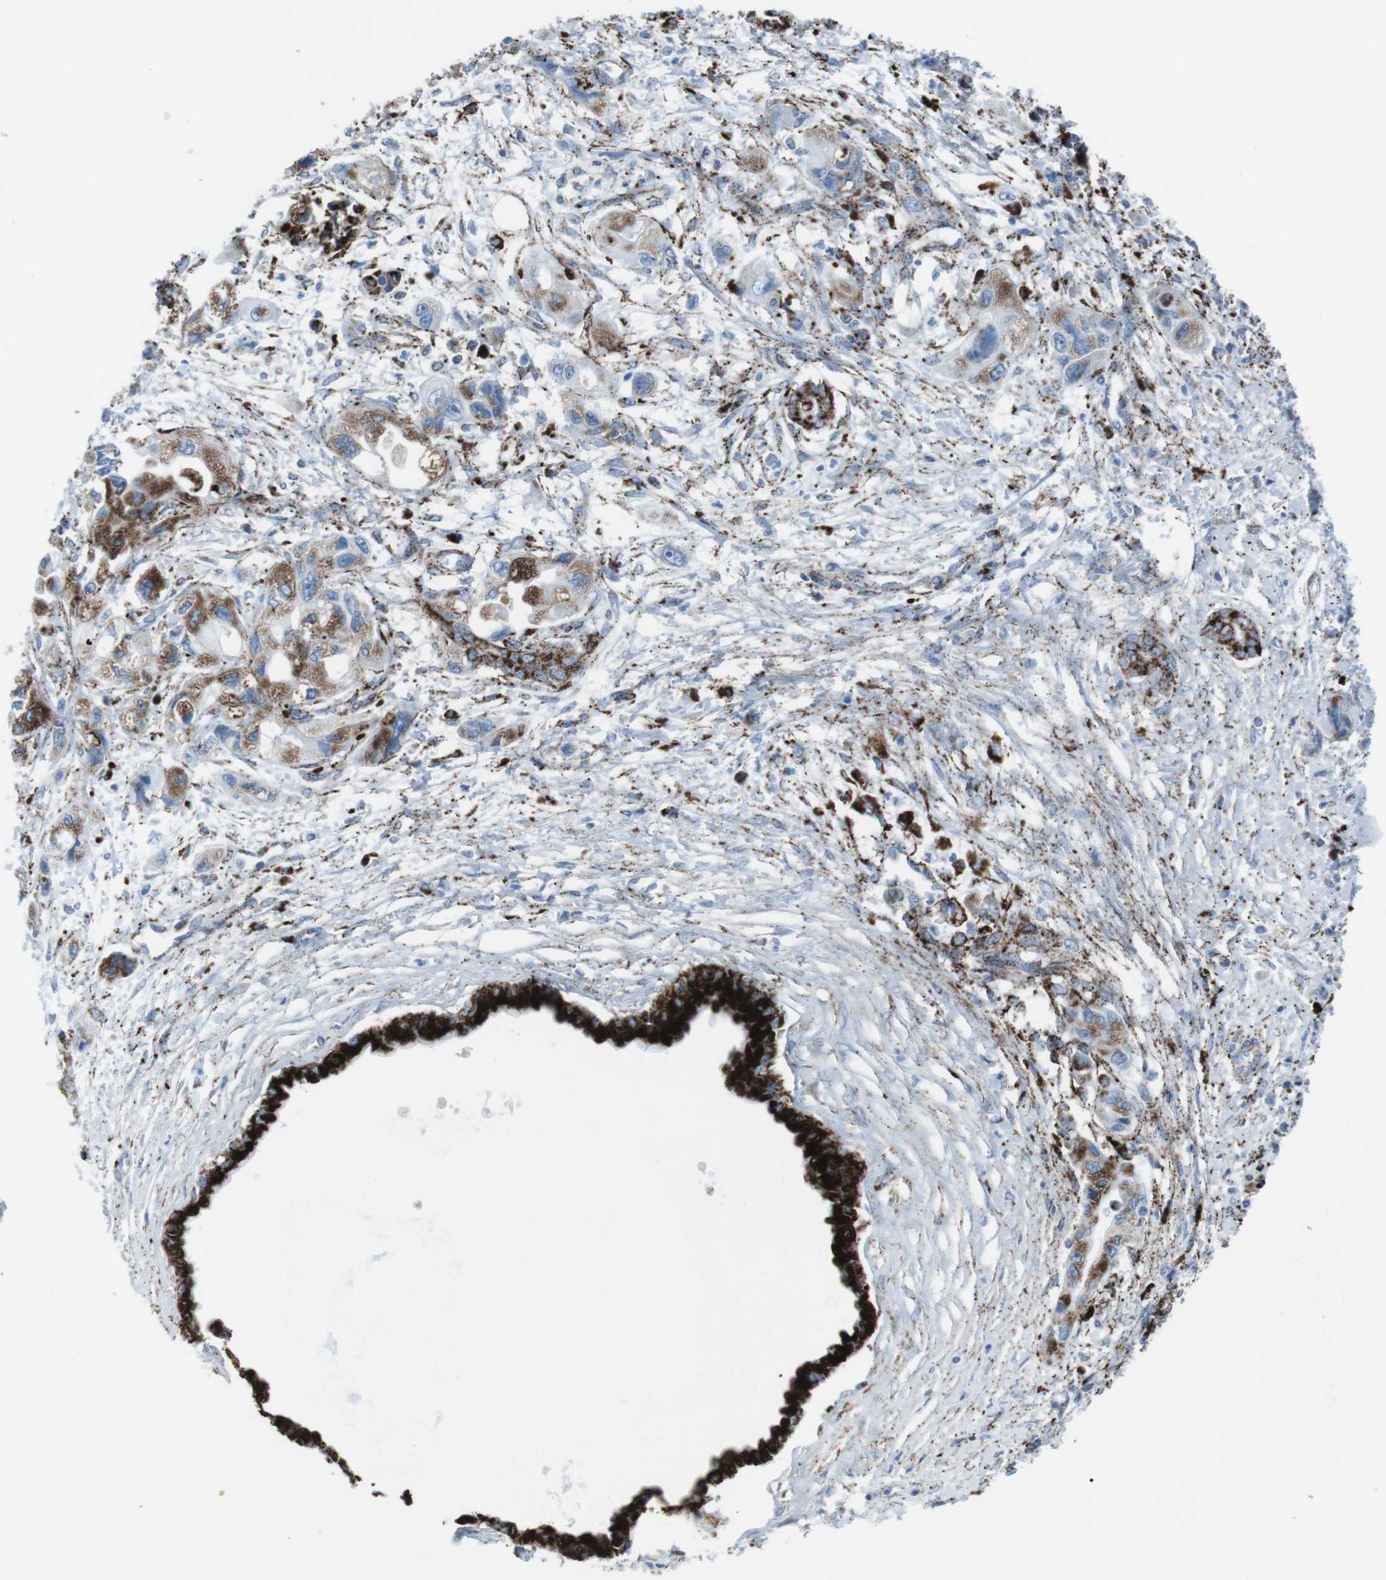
{"staining": {"intensity": "strong", "quantity": ">75%", "location": "cytoplasmic/membranous"}, "tissue": "pancreatic cancer", "cell_type": "Tumor cells", "image_type": "cancer", "snomed": [{"axis": "morphology", "description": "Adenocarcinoma, NOS"}, {"axis": "topography", "description": "Pancreas"}], "caption": "Brown immunohistochemical staining in human adenocarcinoma (pancreatic) exhibits strong cytoplasmic/membranous expression in approximately >75% of tumor cells.", "gene": "SCARB2", "patient": {"sex": "male", "age": 56}}